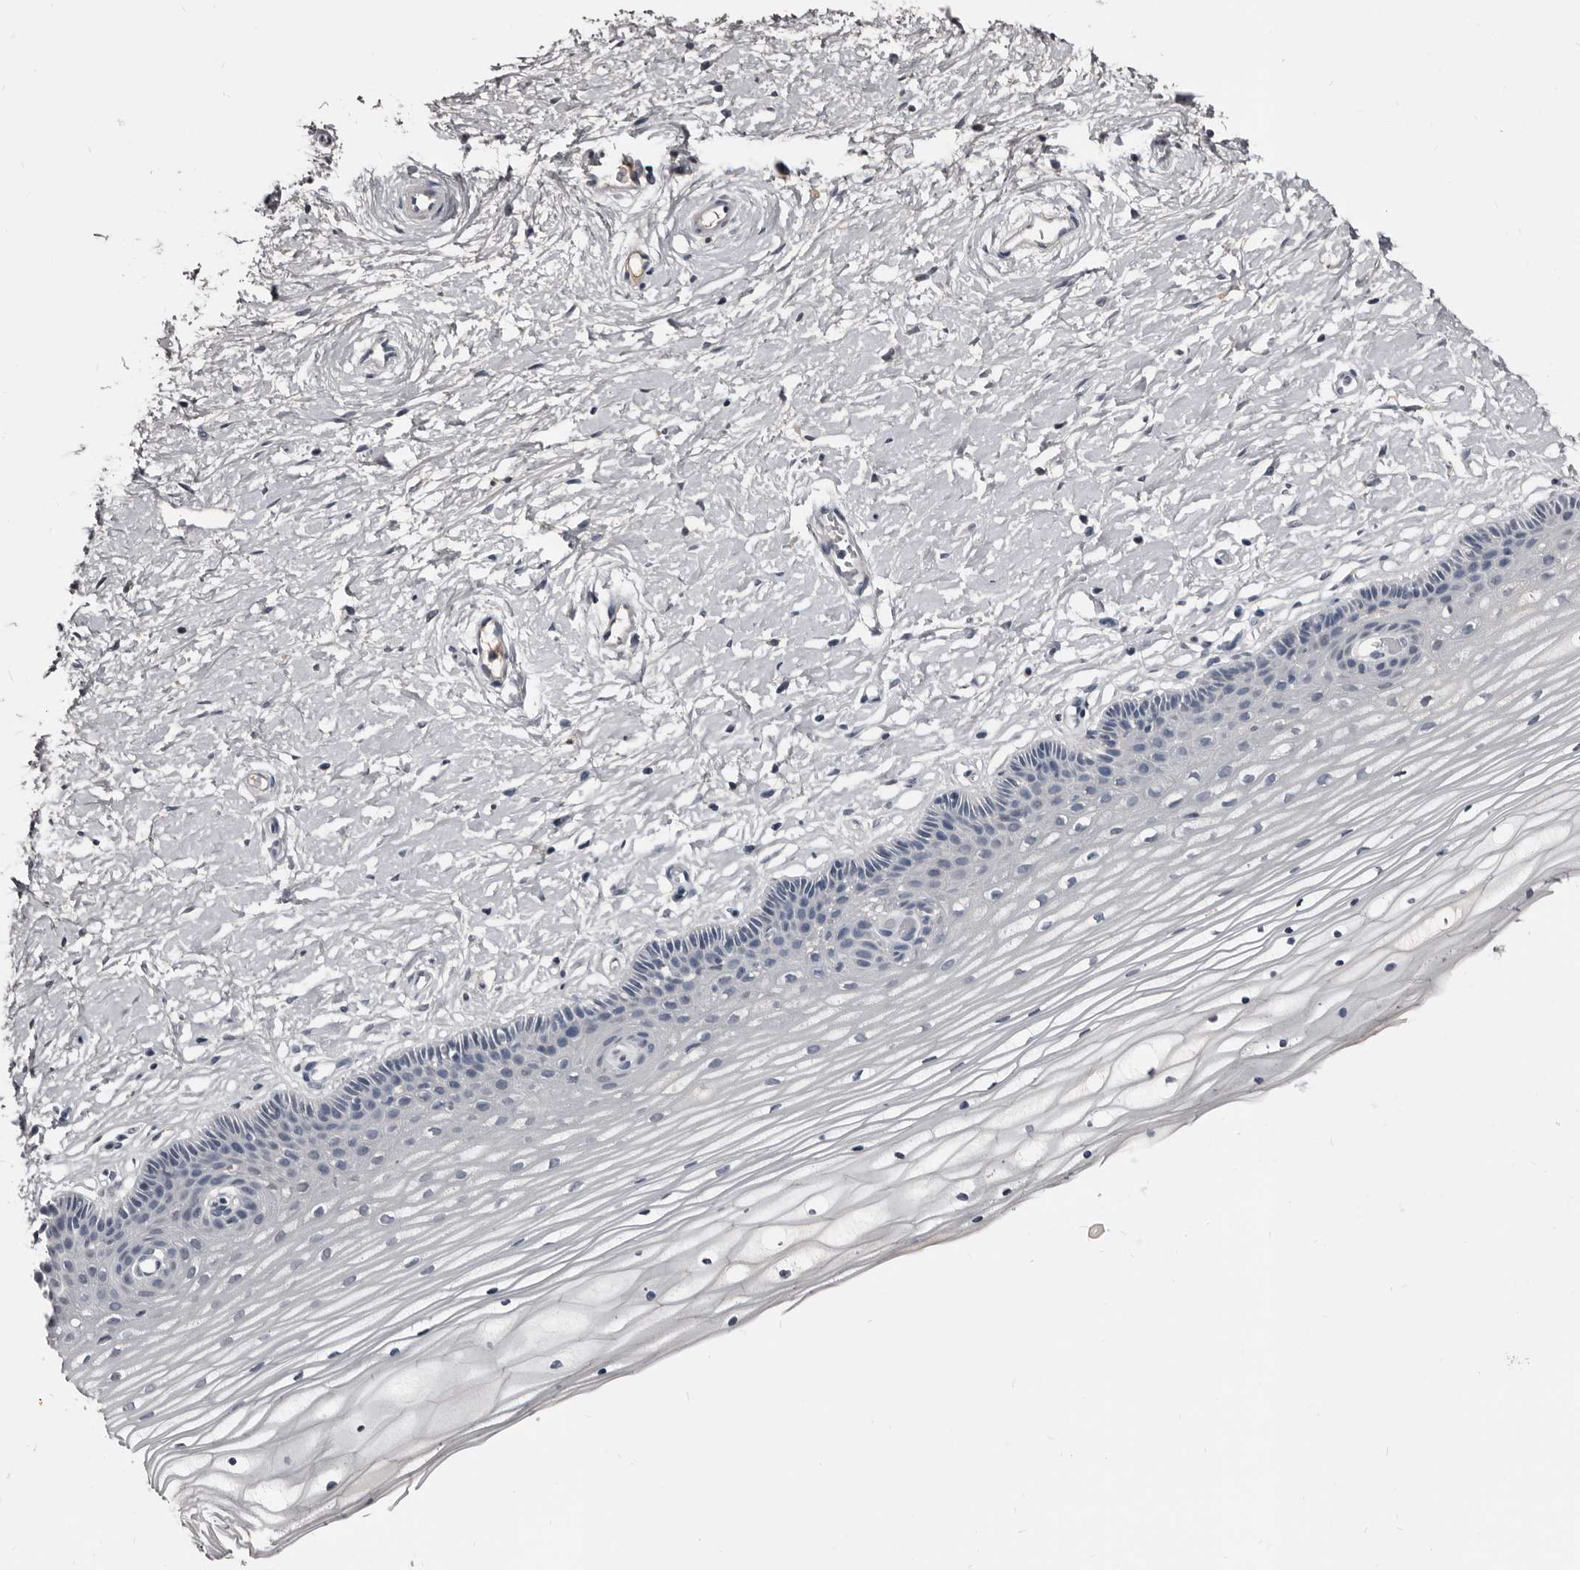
{"staining": {"intensity": "negative", "quantity": "none", "location": "none"}, "tissue": "vagina", "cell_type": "Squamous epithelial cells", "image_type": "normal", "snomed": [{"axis": "morphology", "description": "Normal tissue, NOS"}, {"axis": "topography", "description": "Vagina"}, {"axis": "topography", "description": "Cervix"}], "caption": "The IHC histopathology image has no significant staining in squamous epithelial cells of vagina.", "gene": "GREB1", "patient": {"sex": "female", "age": 40}}